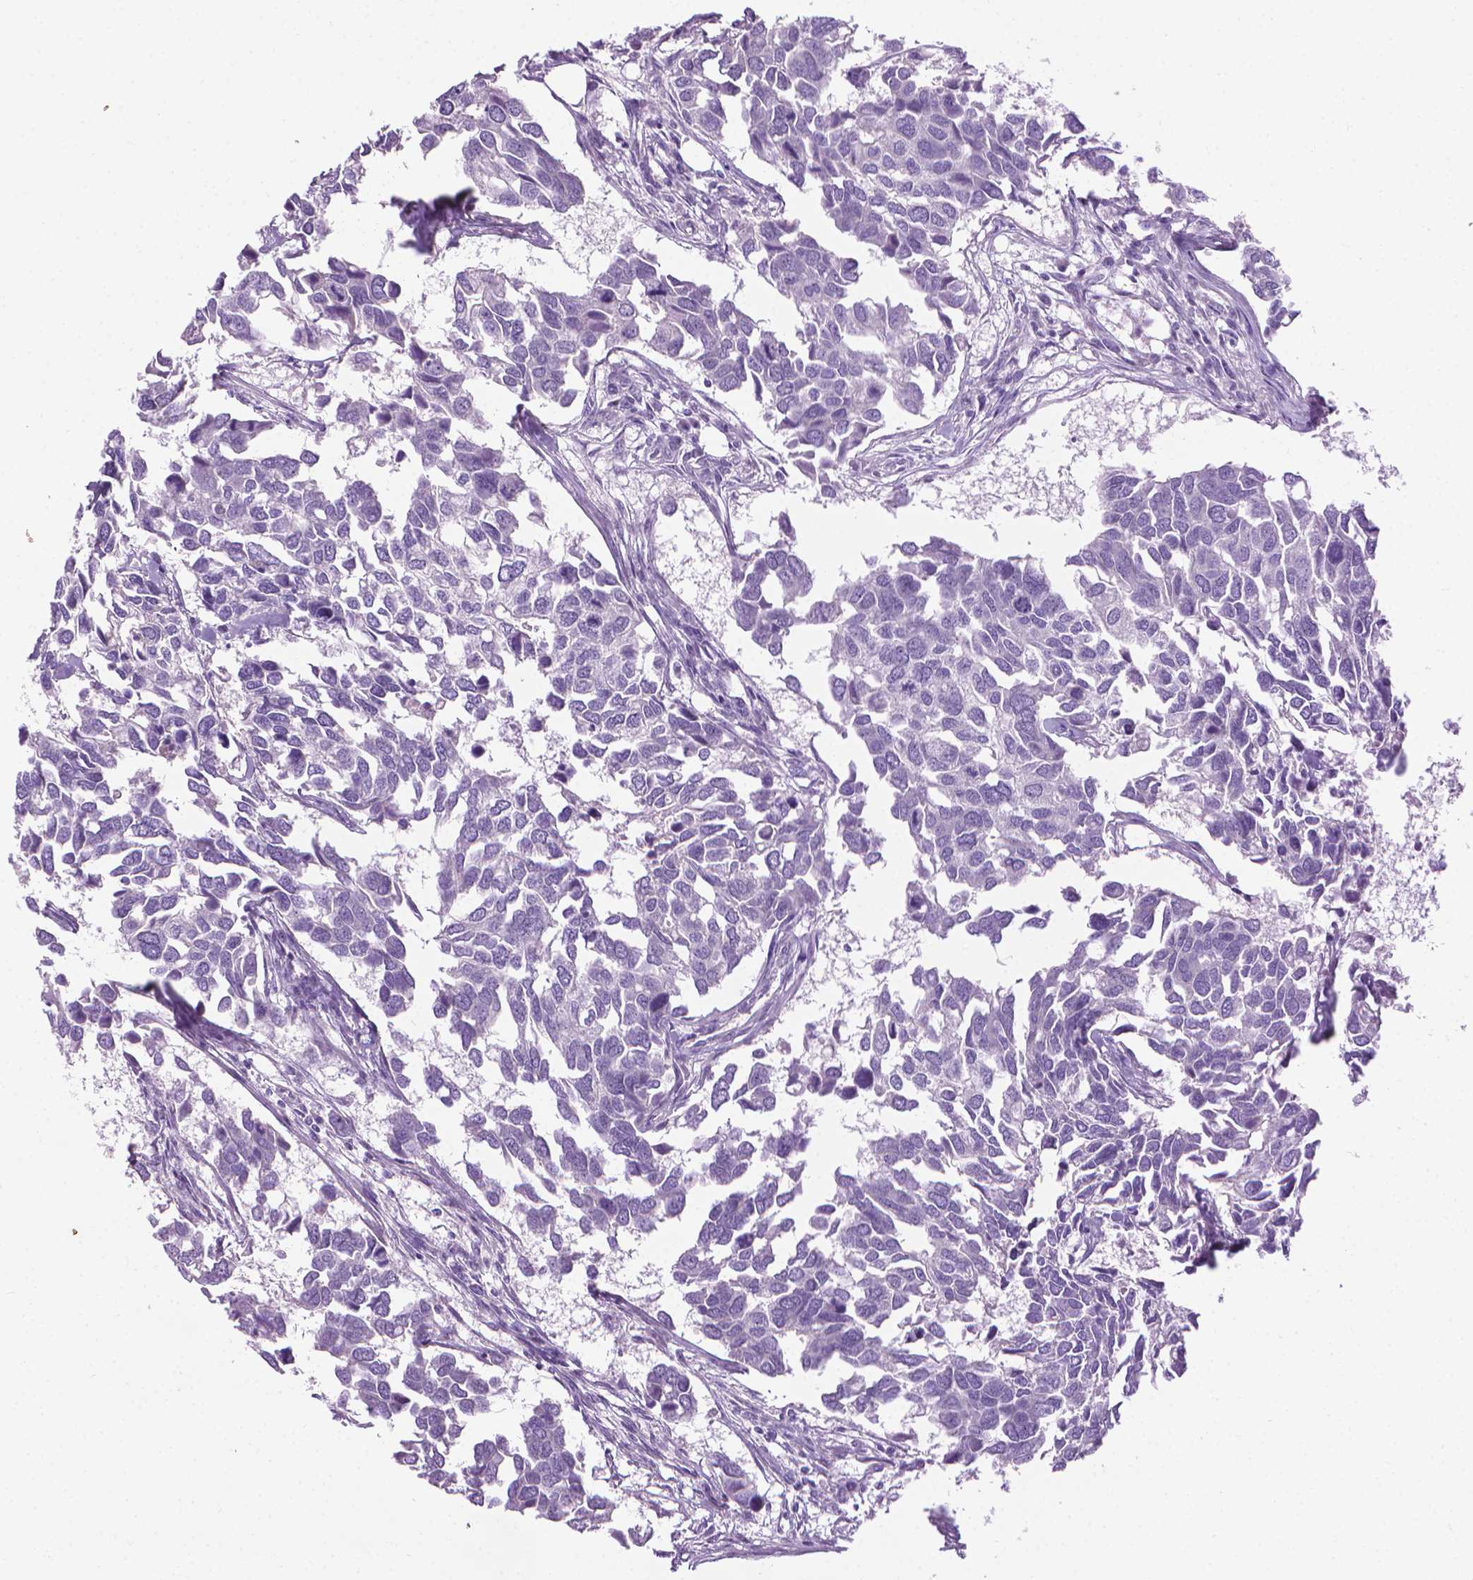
{"staining": {"intensity": "negative", "quantity": "none", "location": "none"}, "tissue": "breast cancer", "cell_type": "Tumor cells", "image_type": "cancer", "snomed": [{"axis": "morphology", "description": "Duct carcinoma"}, {"axis": "topography", "description": "Breast"}], "caption": "IHC of human breast cancer shows no expression in tumor cells.", "gene": "DNAI7", "patient": {"sex": "female", "age": 83}}